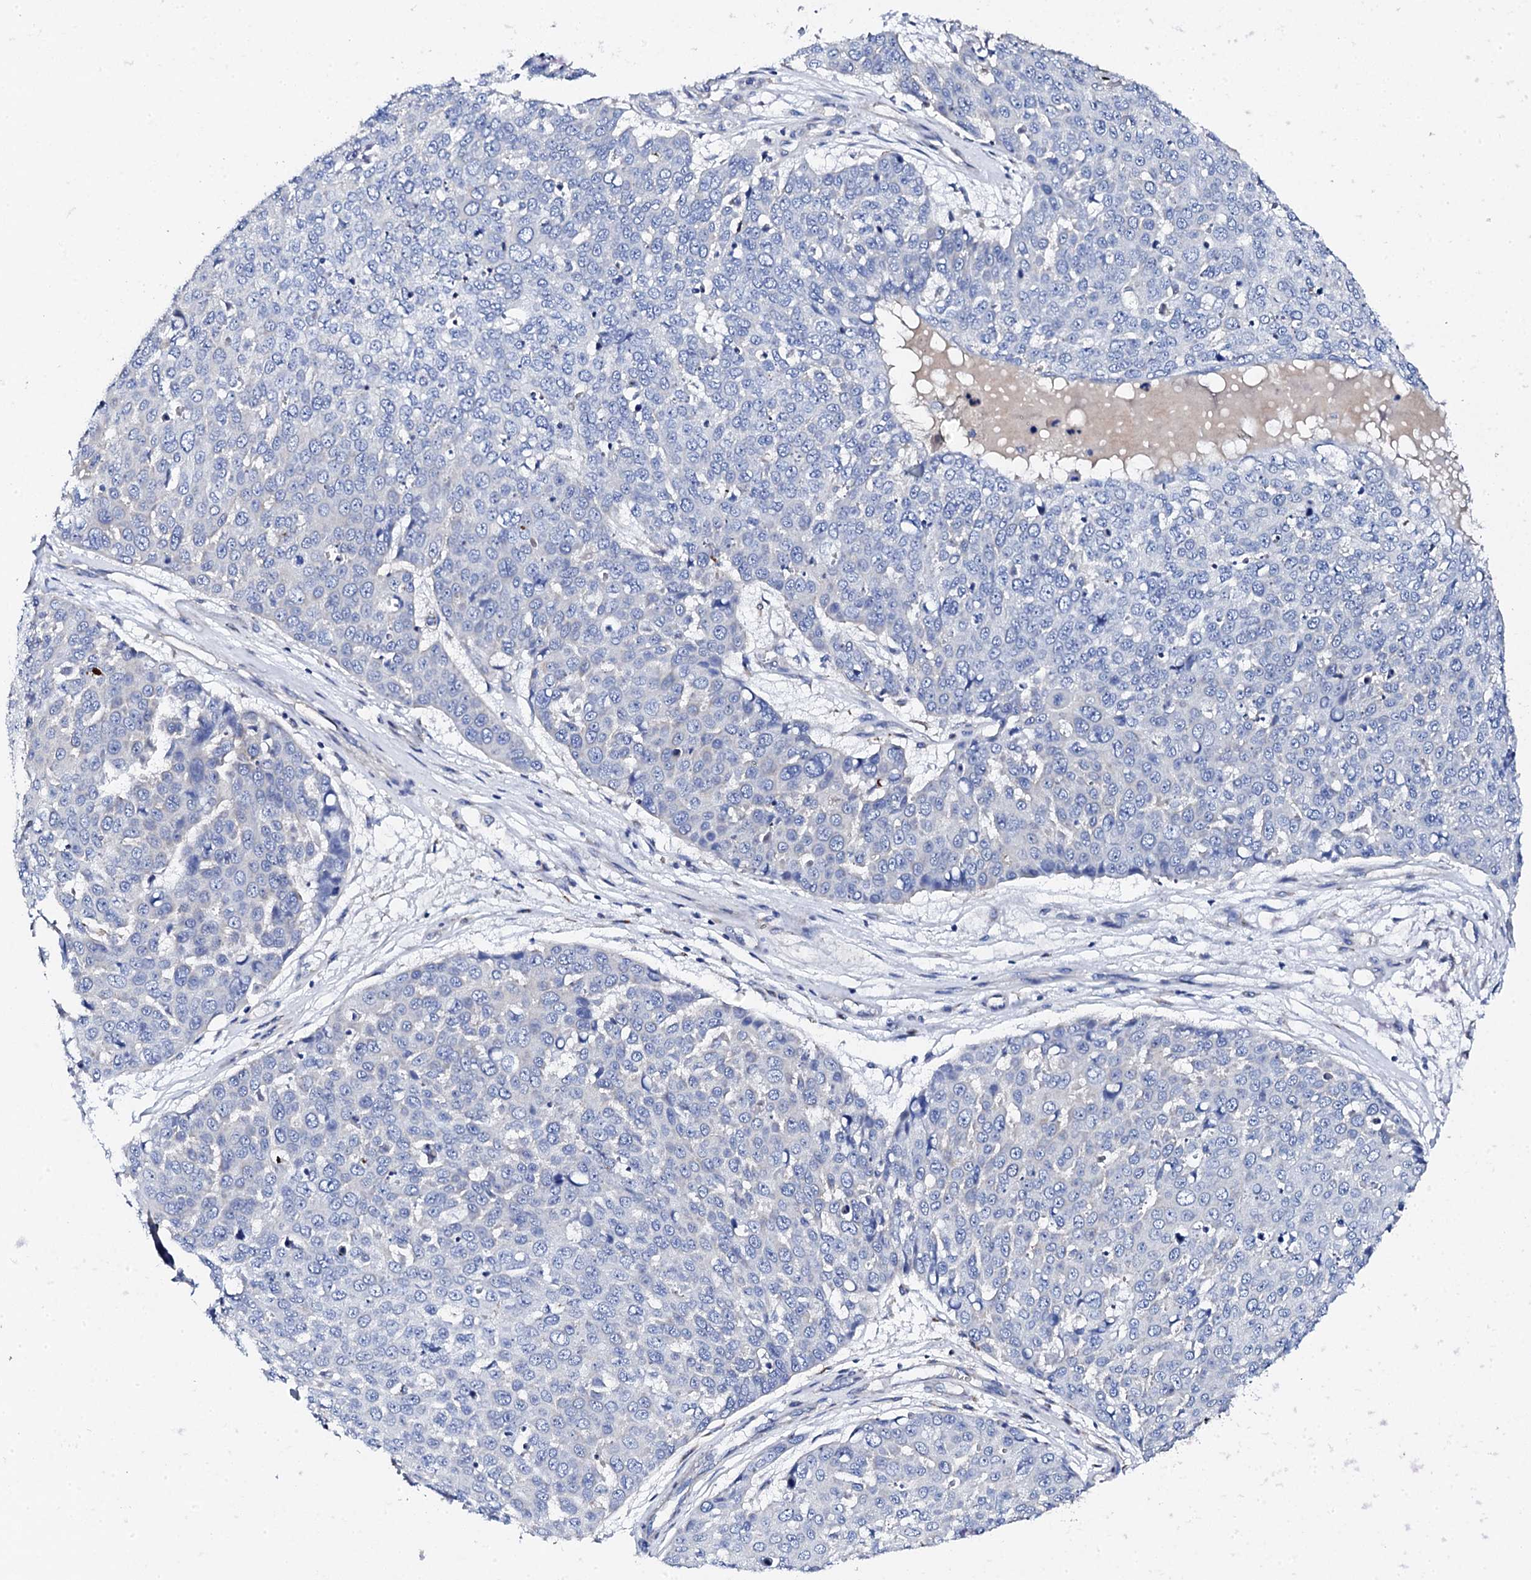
{"staining": {"intensity": "weak", "quantity": "<25%", "location": "cytoplasmic/membranous"}, "tissue": "skin cancer", "cell_type": "Tumor cells", "image_type": "cancer", "snomed": [{"axis": "morphology", "description": "Squamous cell carcinoma, NOS"}, {"axis": "topography", "description": "Skin"}], "caption": "Immunohistochemistry (IHC) of skin cancer (squamous cell carcinoma) exhibits no positivity in tumor cells.", "gene": "KLHL32", "patient": {"sex": "male", "age": 71}}